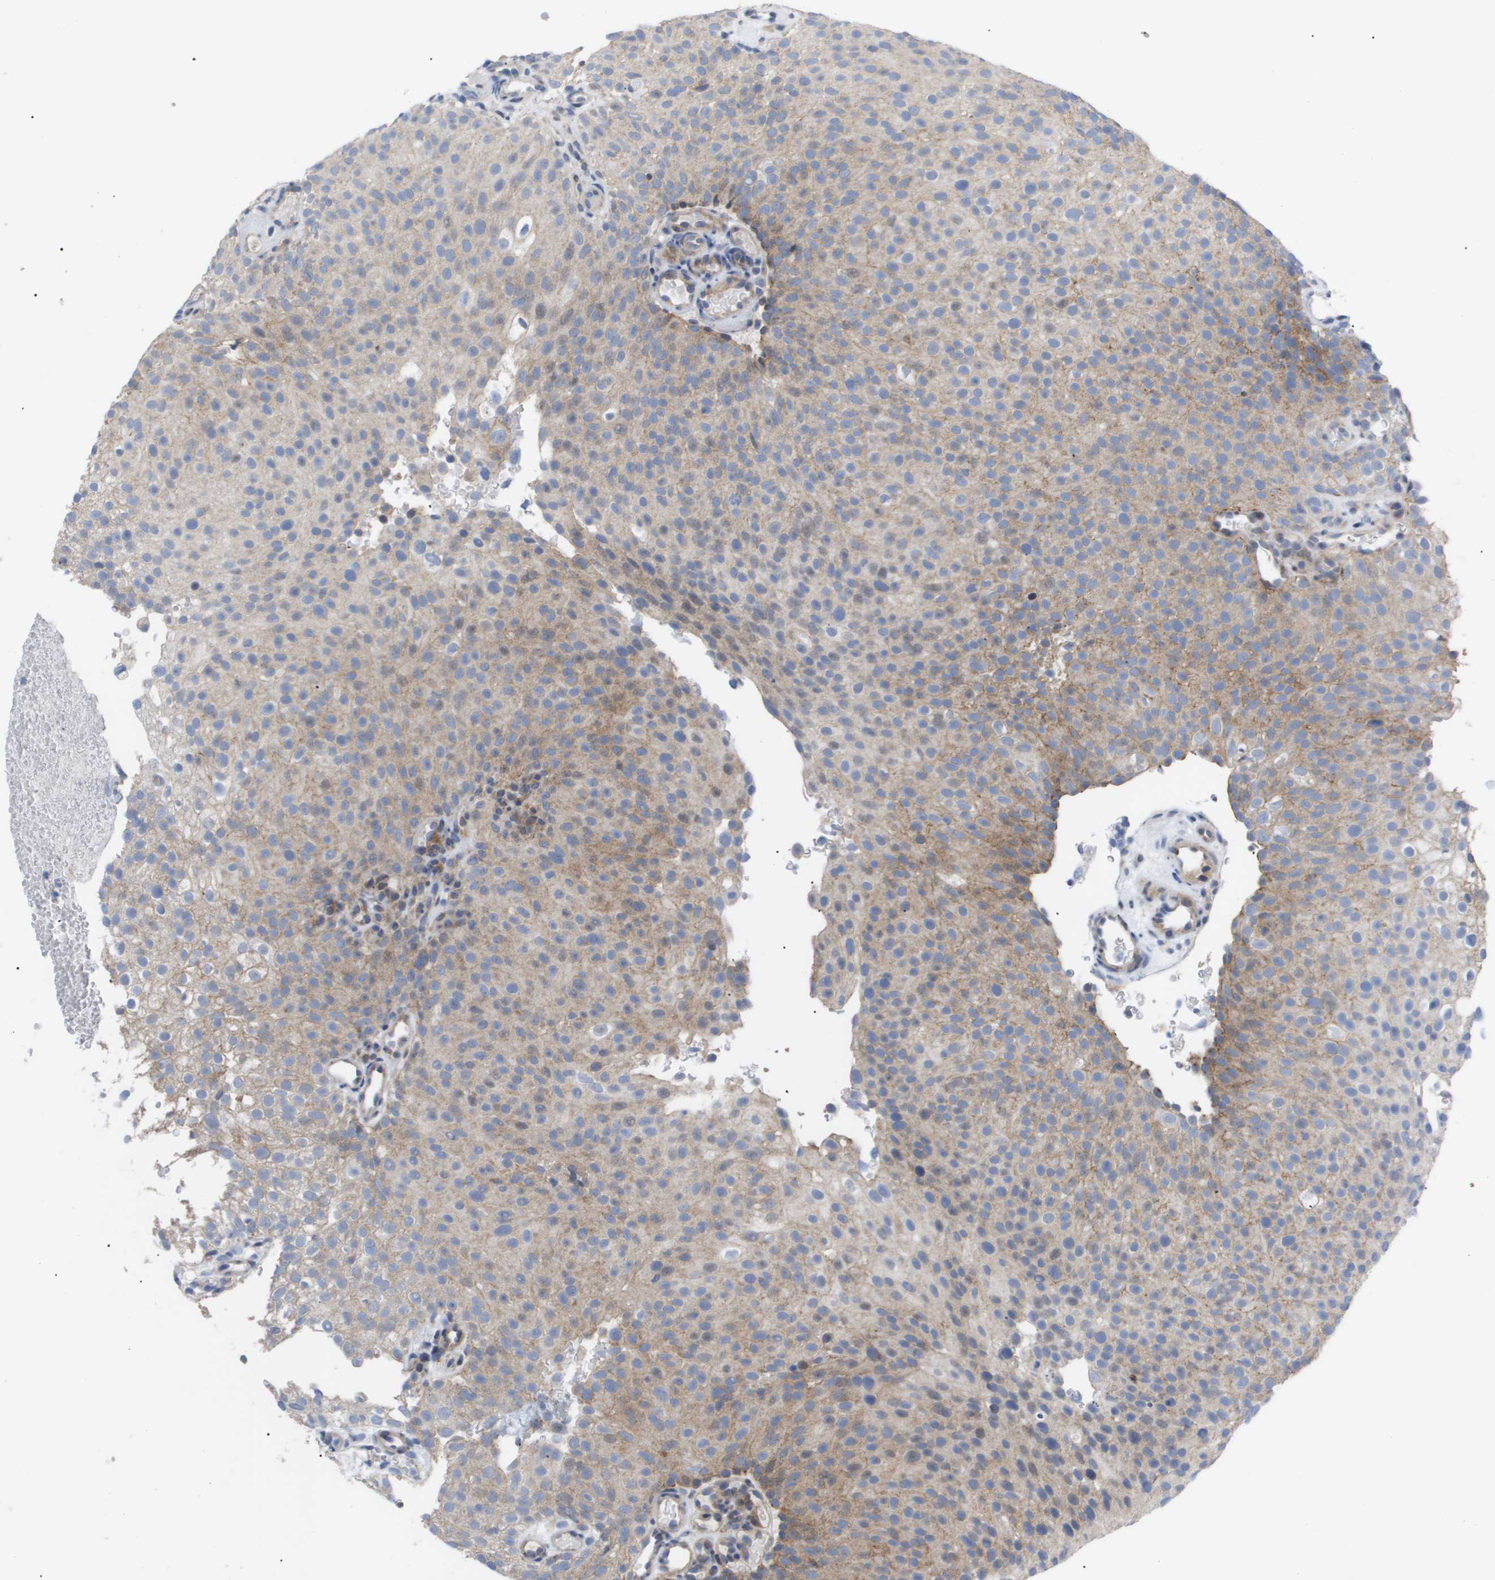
{"staining": {"intensity": "weak", "quantity": ">75%", "location": "cytoplasmic/membranous"}, "tissue": "urothelial cancer", "cell_type": "Tumor cells", "image_type": "cancer", "snomed": [{"axis": "morphology", "description": "Urothelial carcinoma, Low grade"}, {"axis": "topography", "description": "Urinary bladder"}], "caption": "A micrograph of urothelial cancer stained for a protein shows weak cytoplasmic/membranous brown staining in tumor cells.", "gene": "CAV3", "patient": {"sex": "male", "age": 78}}